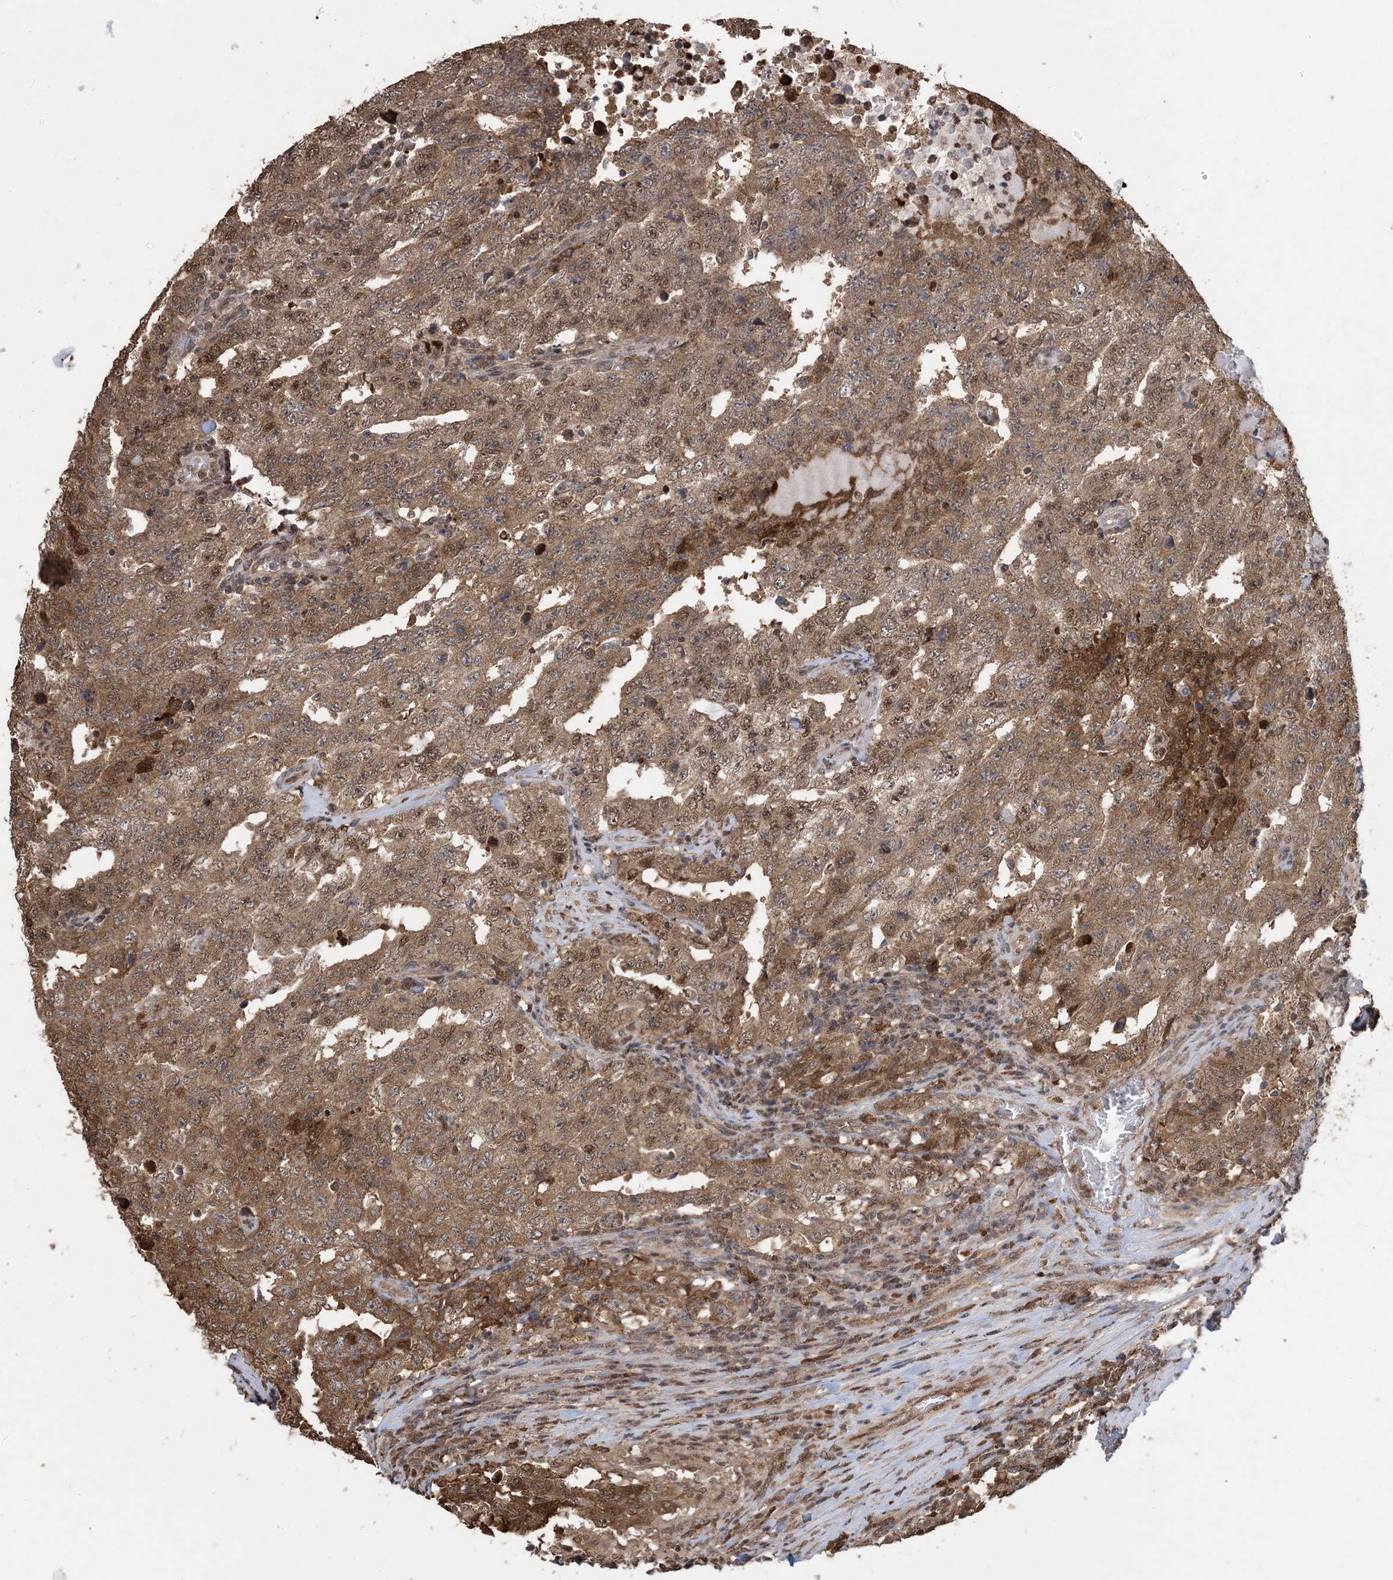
{"staining": {"intensity": "moderate", "quantity": ">75%", "location": "cytoplasmic/membranous"}, "tissue": "testis cancer", "cell_type": "Tumor cells", "image_type": "cancer", "snomed": [{"axis": "morphology", "description": "Carcinoma, Embryonal, NOS"}, {"axis": "topography", "description": "Testis"}], "caption": "A medium amount of moderate cytoplasmic/membranous staining is appreciated in approximately >75% of tumor cells in testis cancer tissue.", "gene": "HSPA1A", "patient": {"sex": "male", "age": 26}}